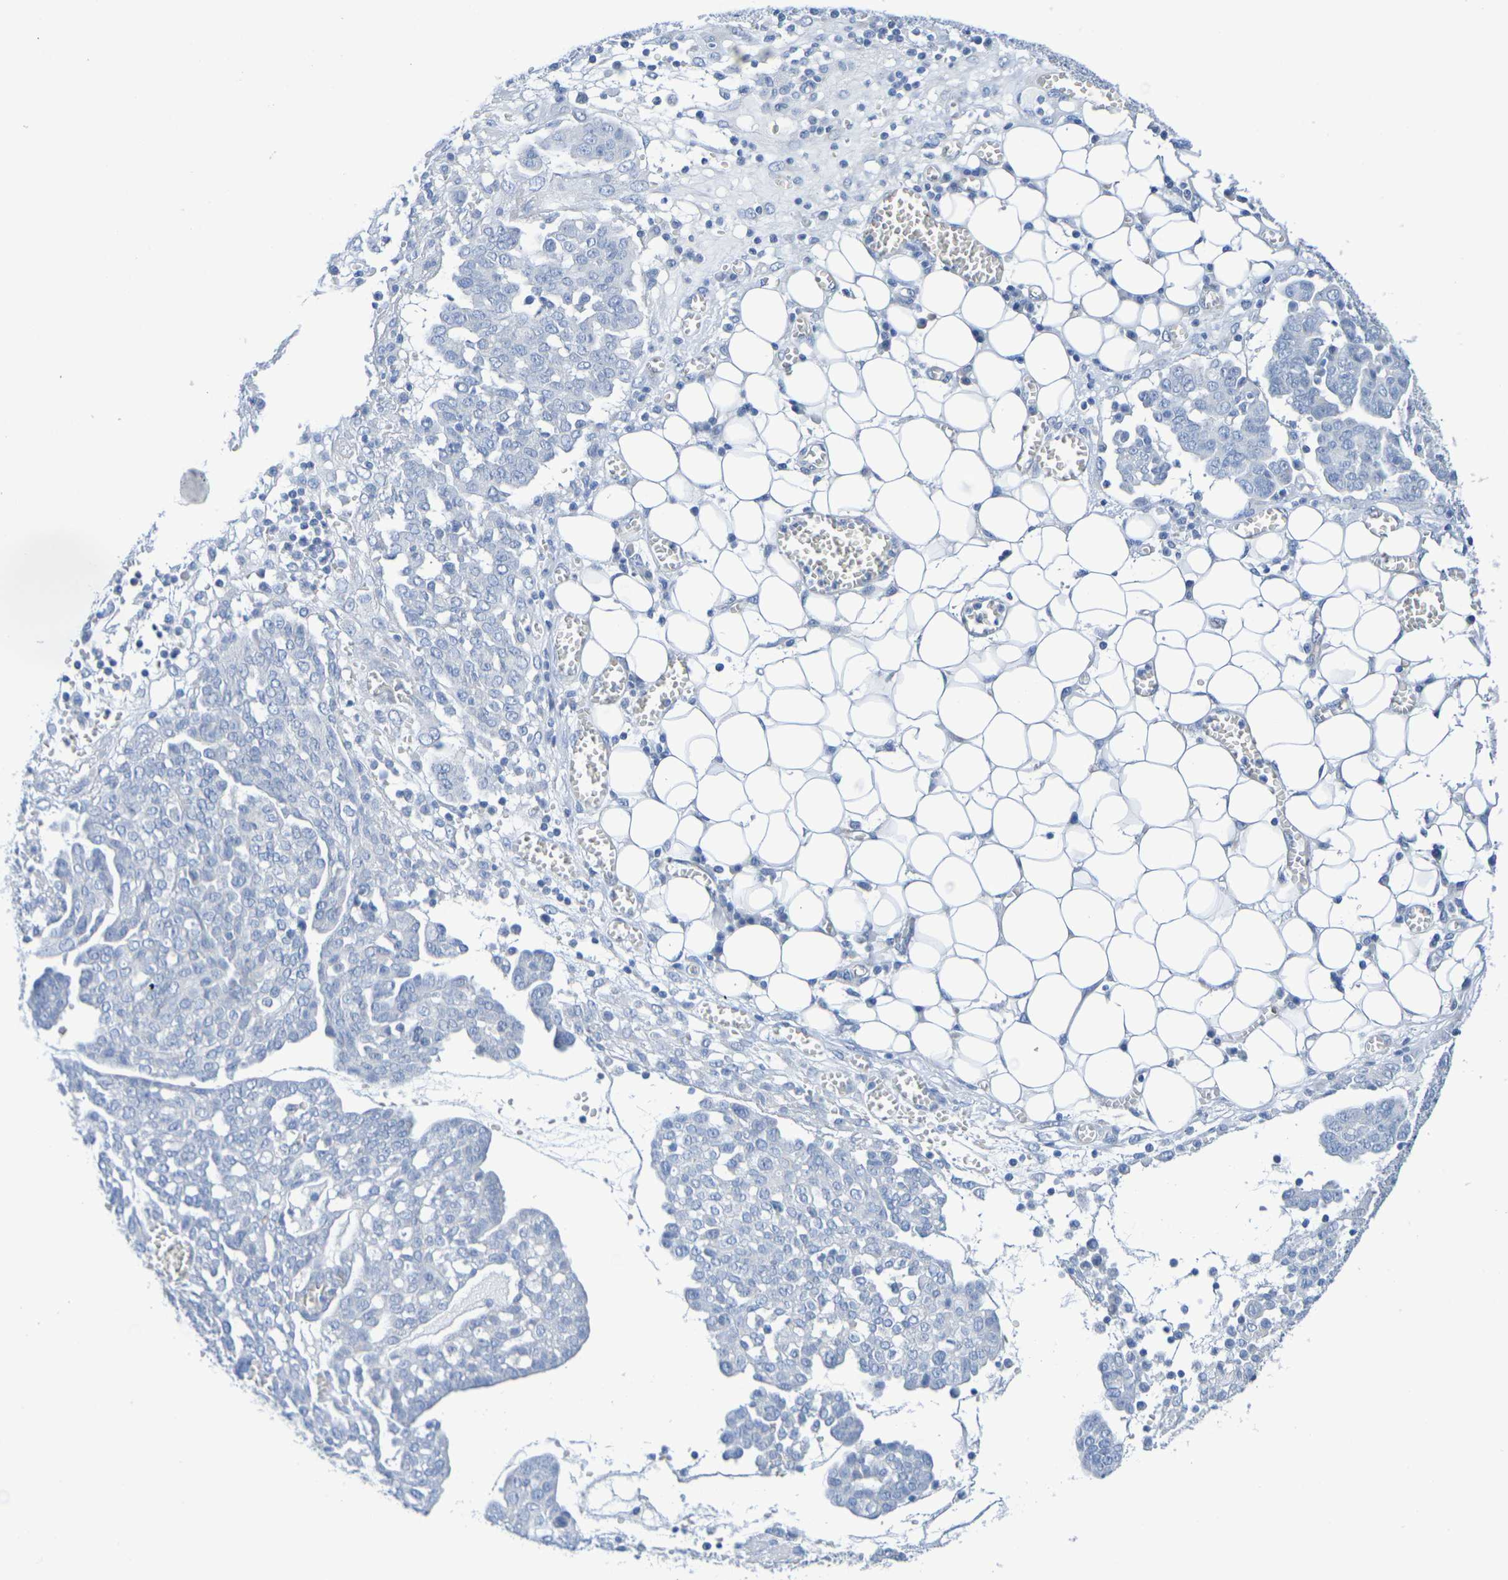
{"staining": {"intensity": "negative", "quantity": "none", "location": "none"}, "tissue": "ovarian cancer", "cell_type": "Tumor cells", "image_type": "cancer", "snomed": [{"axis": "morphology", "description": "Cystadenocarcinoma, serous, NOS"}, {"axis": "topography", "description": "Soft tissue"}, {"axis": "topography", "description": "Ovary"}], "caption": "Tumor cells are negative for protein expression in human ovarian cancer (serous cystadenocarcinoma).", "gene": "TMCC3", "patient": {"sex": "female", "age": 57}}